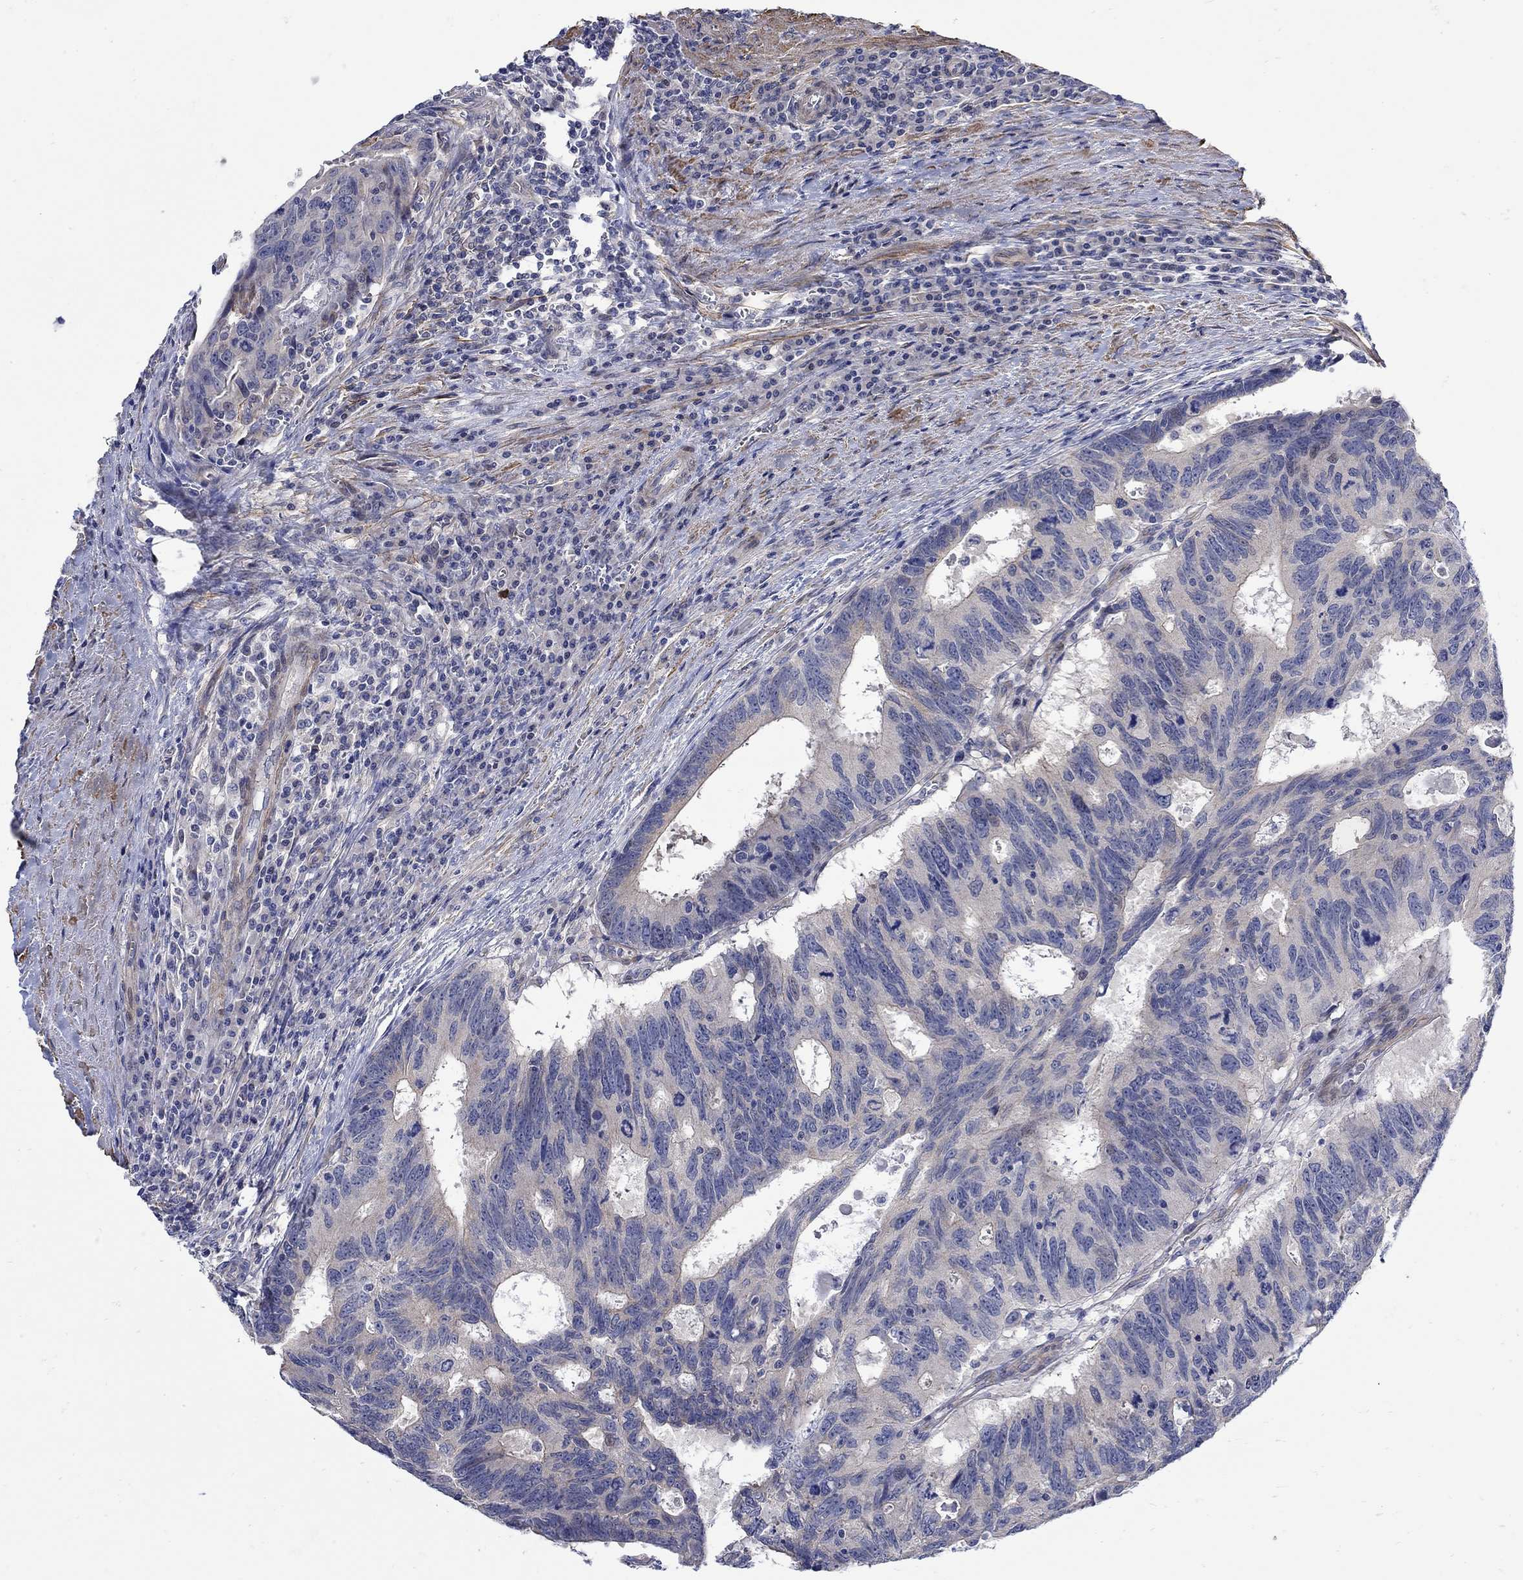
{"staining": {"intensity": "weak", "quantity": "<25%", "location": "cytoplasmic/membranous"}, "tissue": "colorectal cancer", "cell_type": "Tumor cells", "image_type": "cancer", "snomed": [{"axis": "morphology", "description": "Adenocarcinoma, NOS"}, {"axis": "topography", "description": "Colon"}], "caption": "DAB immunohistochemical staining of adenocarcinoma (colorectal) displays no significant expression in tumor cells. (DAB (3,3'-diaminobenzidine) IHC with hematoxylin counter stain).", "gene": "SCN7A", "patient": {"sex": "female", "age": 77}}